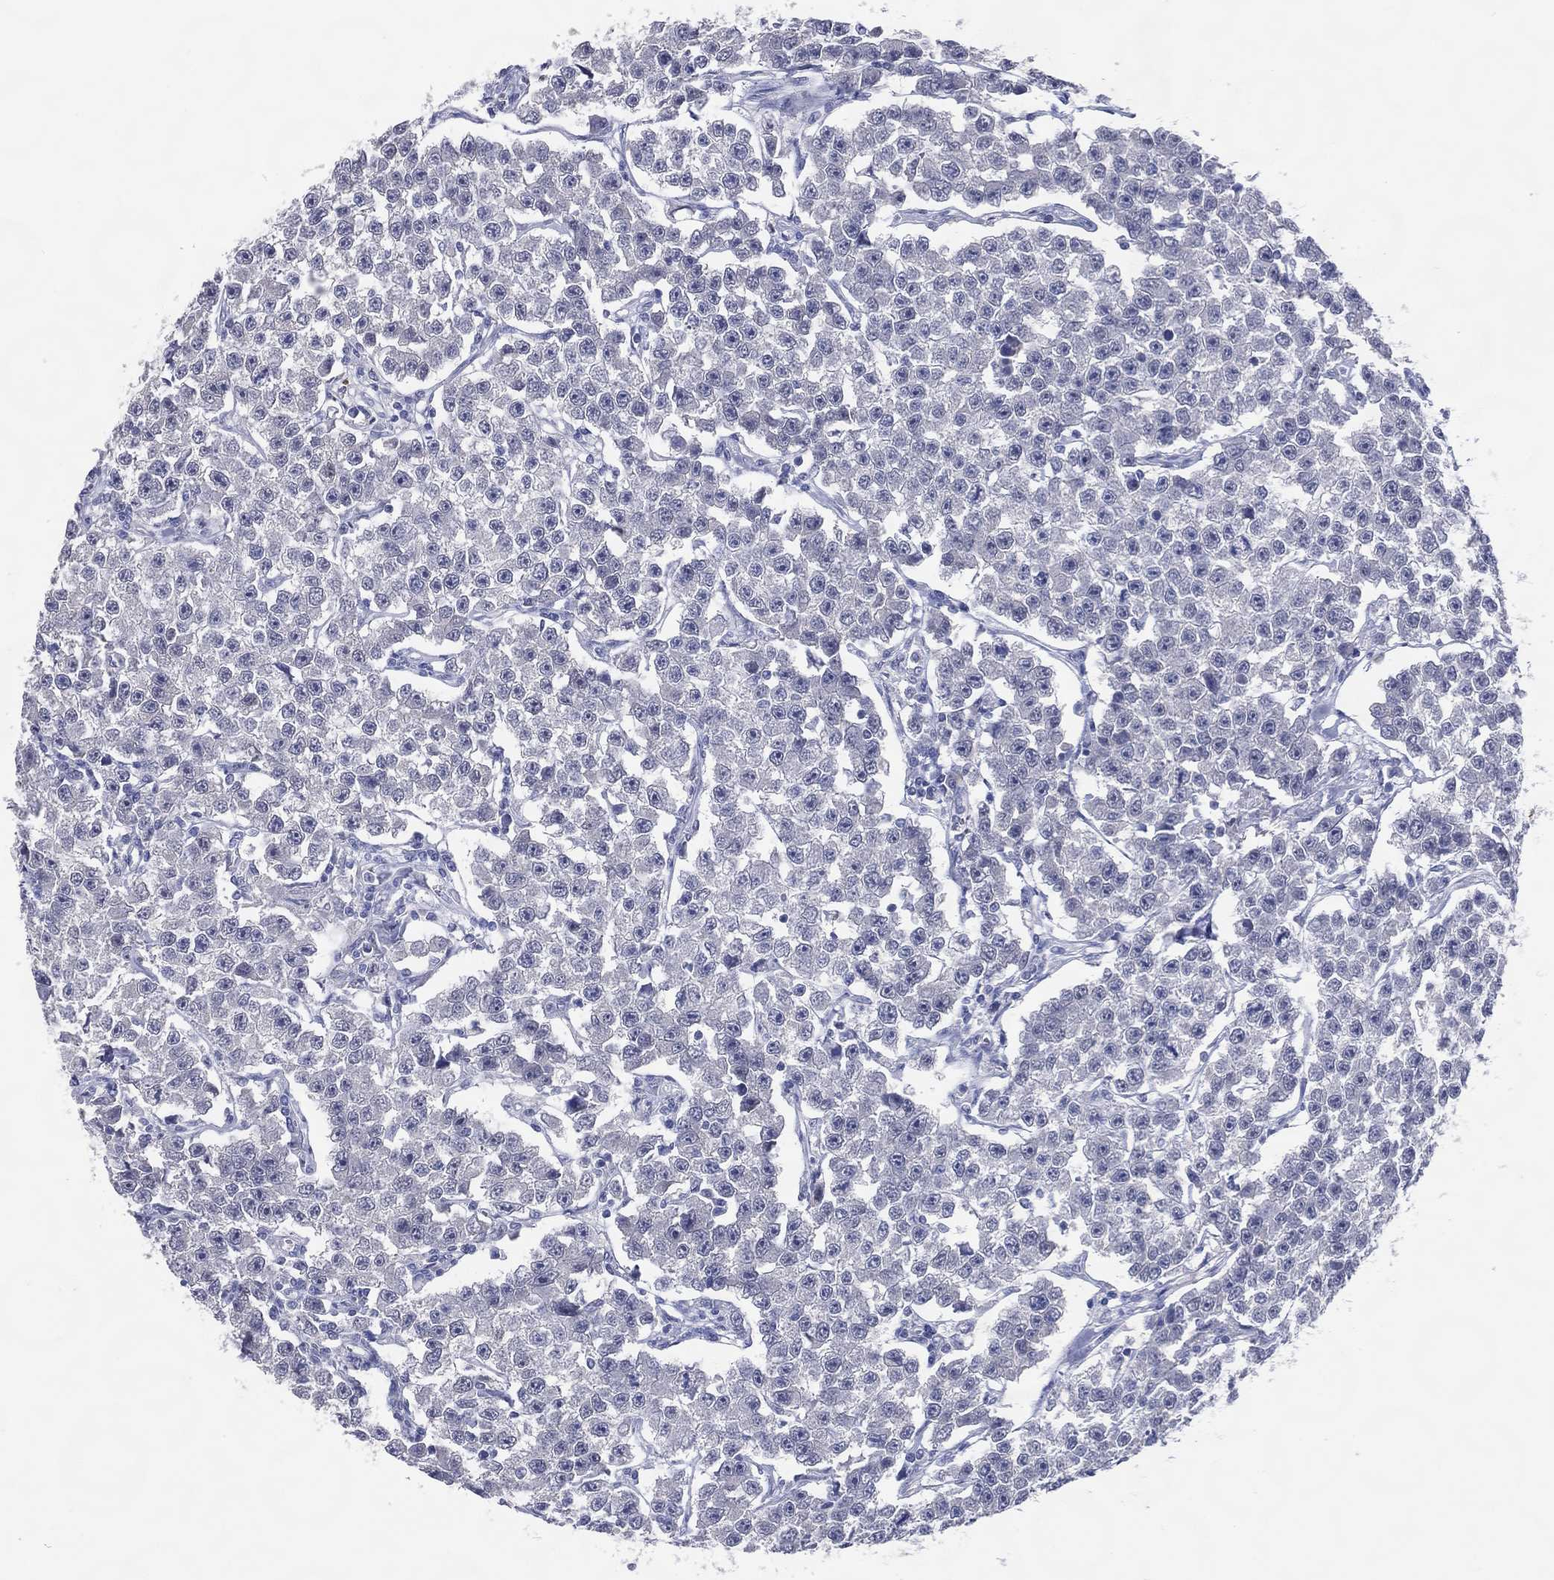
{"staining": {"intensity": "negative", "quantity": "none", "location": "none"}, "tissue": "testis cancer", "cell_type": "Tumor cells", "image_type": "cancer", "snomed": [{"axis": "morphology", "description": "Seminoma, NOS"}, {"axis": "topography", "description": "Testis"}], "caption": "A high-resolution photomicrograph shows immunohistochemistry staining of testis seminoma, which shows no significant expression in tumor cells.", "gene": "DNAH6", "patient": {"sex": "male", "age": 59}}